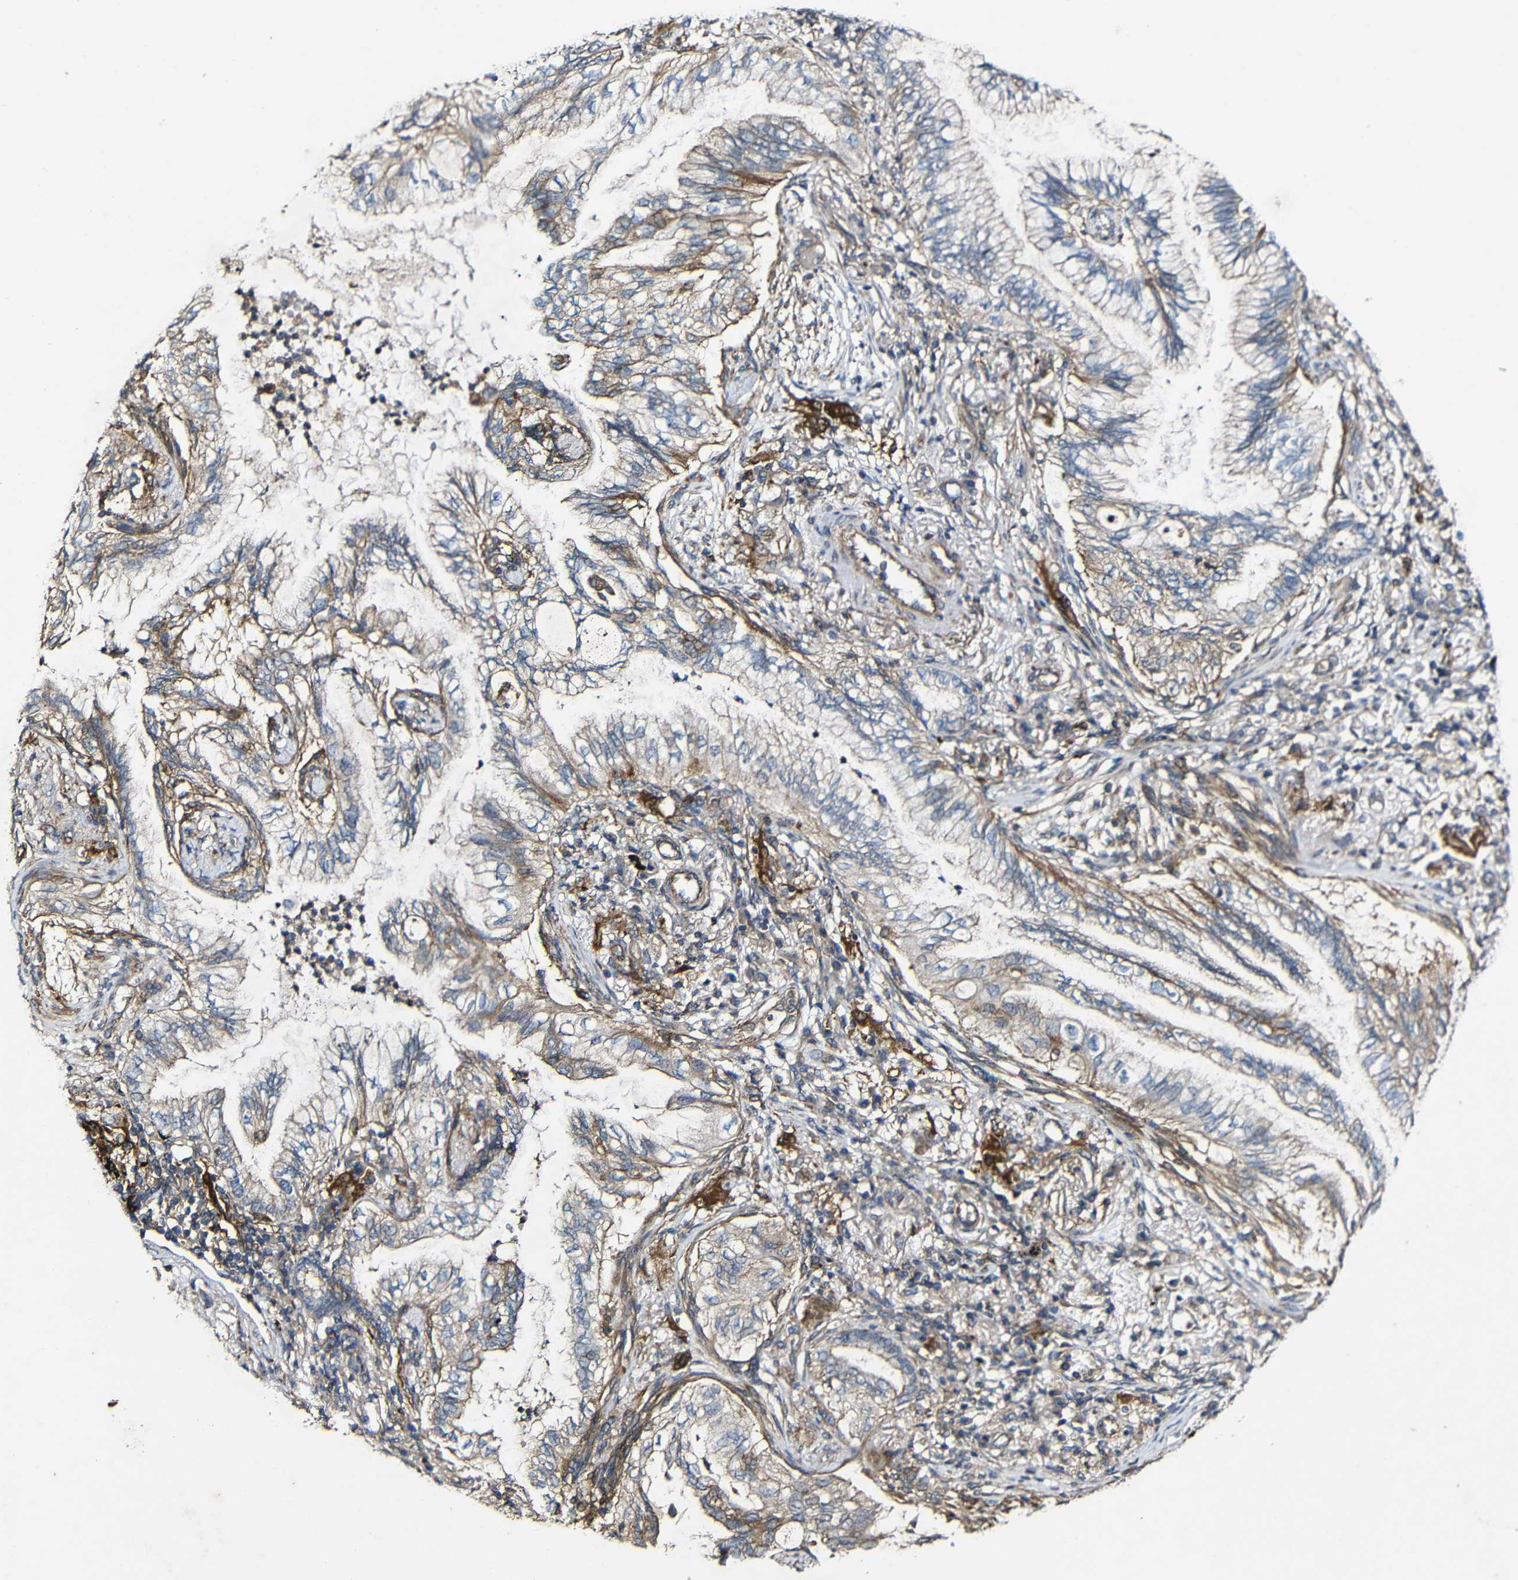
{"staining": {"intensity": "moderate", "quantity": "<25%", "location": "cytoplasmic/membranous"}, "tissue": "lung cancer", "cell_type": "Tumor cells", "image_type": "cancer", "snomed": [{"axis": "morphology", "description": "Normal tissue, NOS"}, {"axis": "morphology", "description": "Adenocarcinoma, NOS"}, {"axis": "topography", "description": "Bronchus"}, {"axis": "topography", "description": "Lung"}], "caption": "Moderate cytoplasmic/membranous positivity is appreciated in approximately <25% of tumor cells in lung cancer (adenocarcinoma).", "gene": "GSDME", "patient": {"sex": "female", "age": 70}}